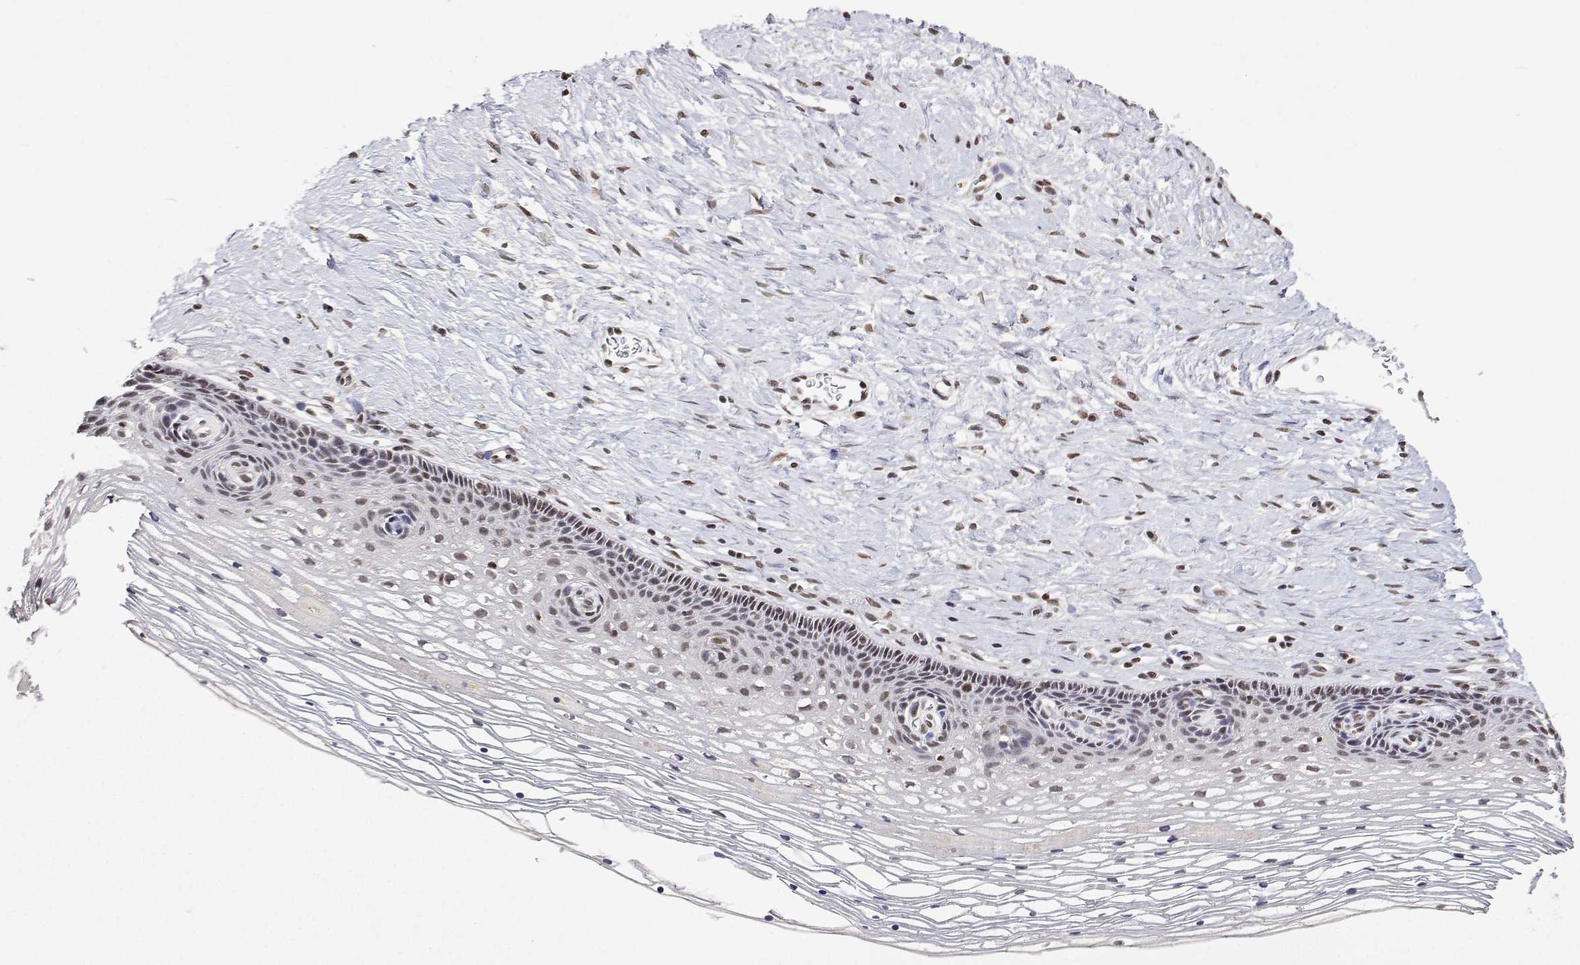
{"staining": {"intensity": "moderate", "quantity": ">75%", "location": "nuclear"}, "tissue": "cervix", "cell_type": "Glandular cells", "image_type": "normal", "snomed": [{"axis": "morphology", "description": "Normal tissue, NOS"}, {"axis": "topography", "description": "Cervix"}], "caption": "The immunohistochemical stain highlights moderate nuclear positivity in glandular cells of benign cervix.", "gene": "XPC", "patient": {"sex": "female", "age": 34}}